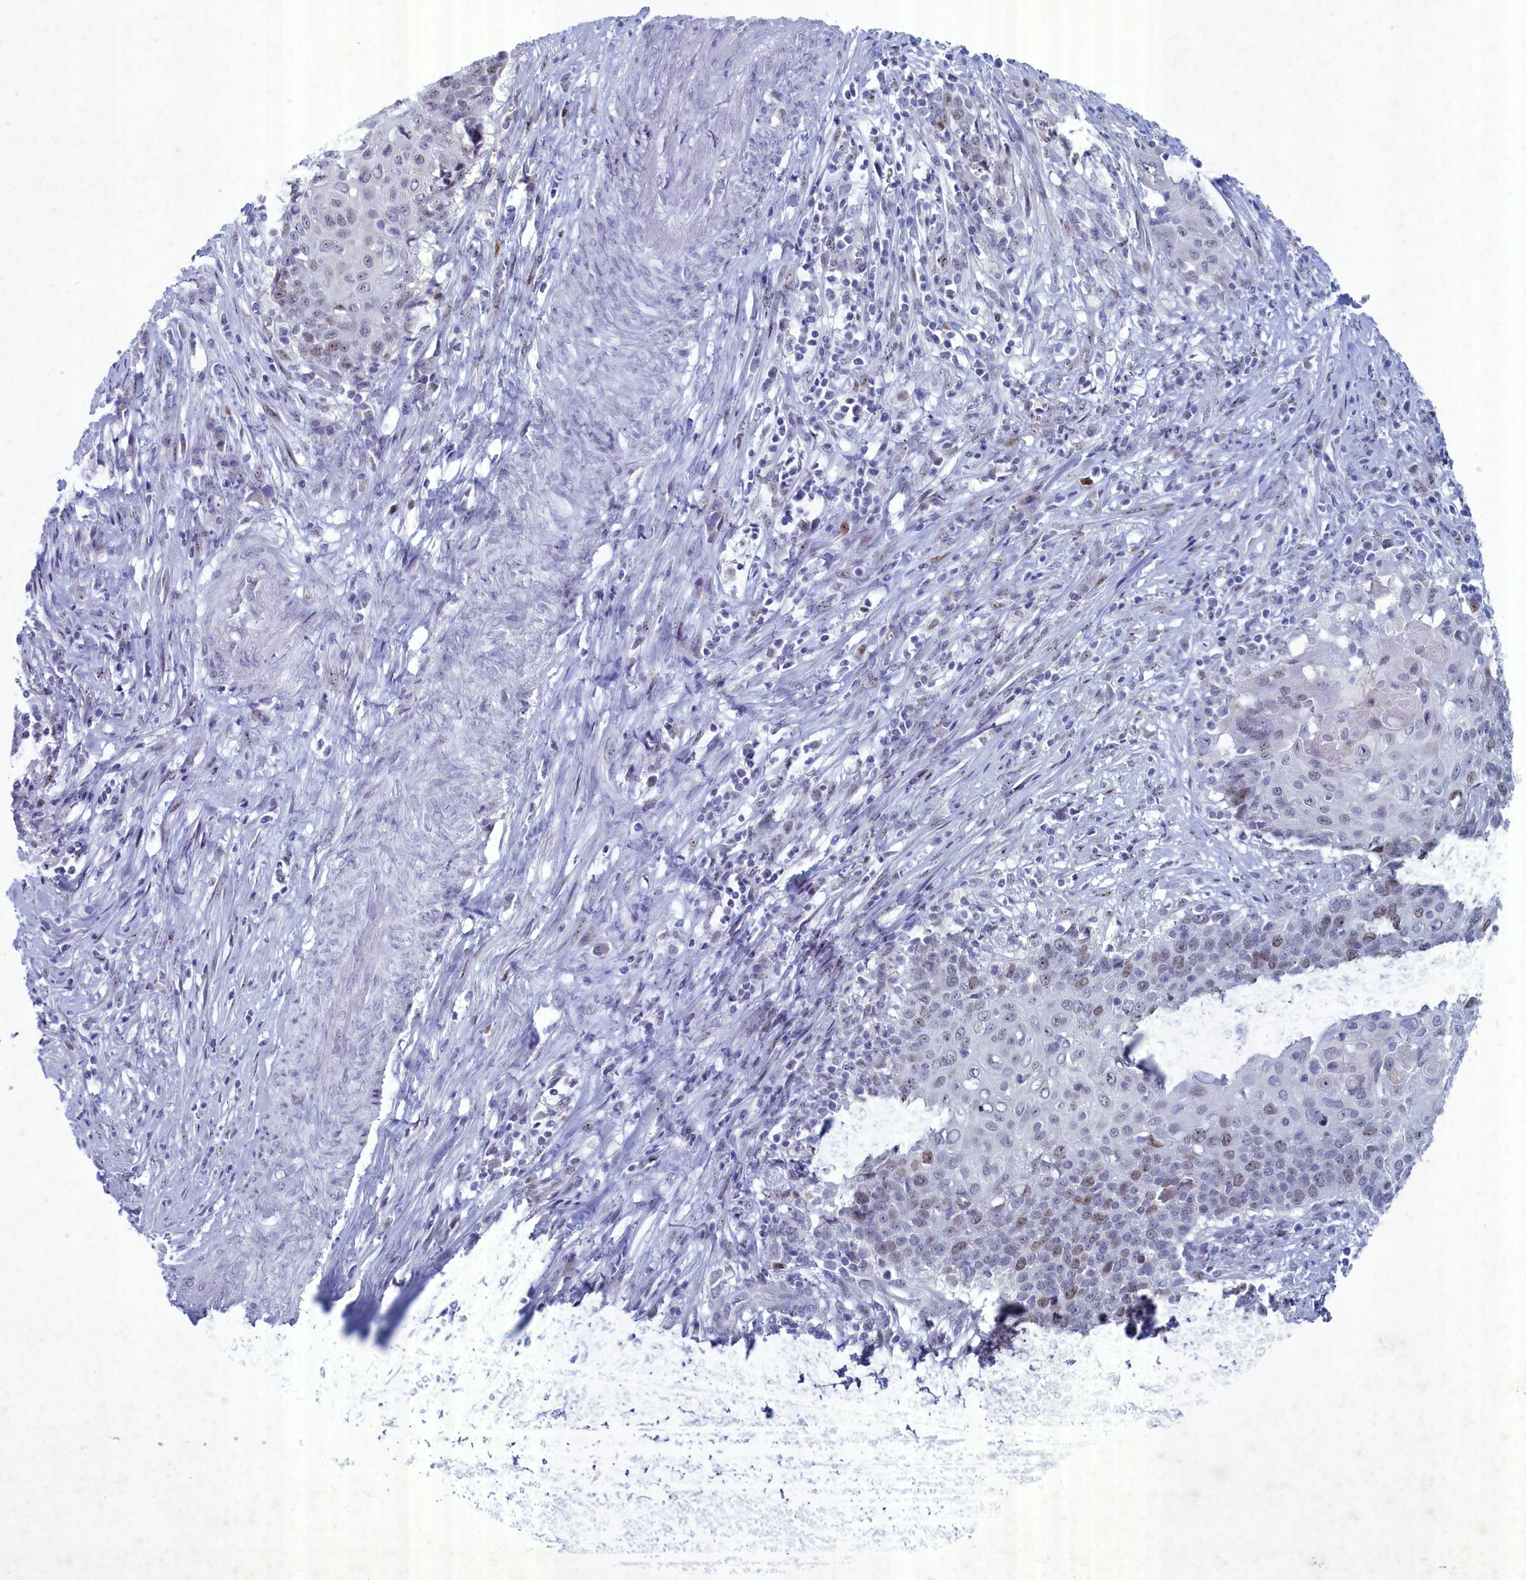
{"staining": {"intensity": "moderate", "quantity": "25%-75%", "location": "nuclear"}, "tissue": "cervical cancer", "cell_type": "Tumor cells", "image_type": "cancer", "snomed": [{"axis": "morphology", "description": "Squamous cell carcinoma, NOS"}, {"axis": "topography", "description": "Cervix"}], "caption": "This is an image of immunohistochemistry (IHC) staining of cervical cancer, which shows moderate positivity in the nuclear of tumor cells.", "gene": "WDR76", "patient": {"sex": "female", "age": 39}}